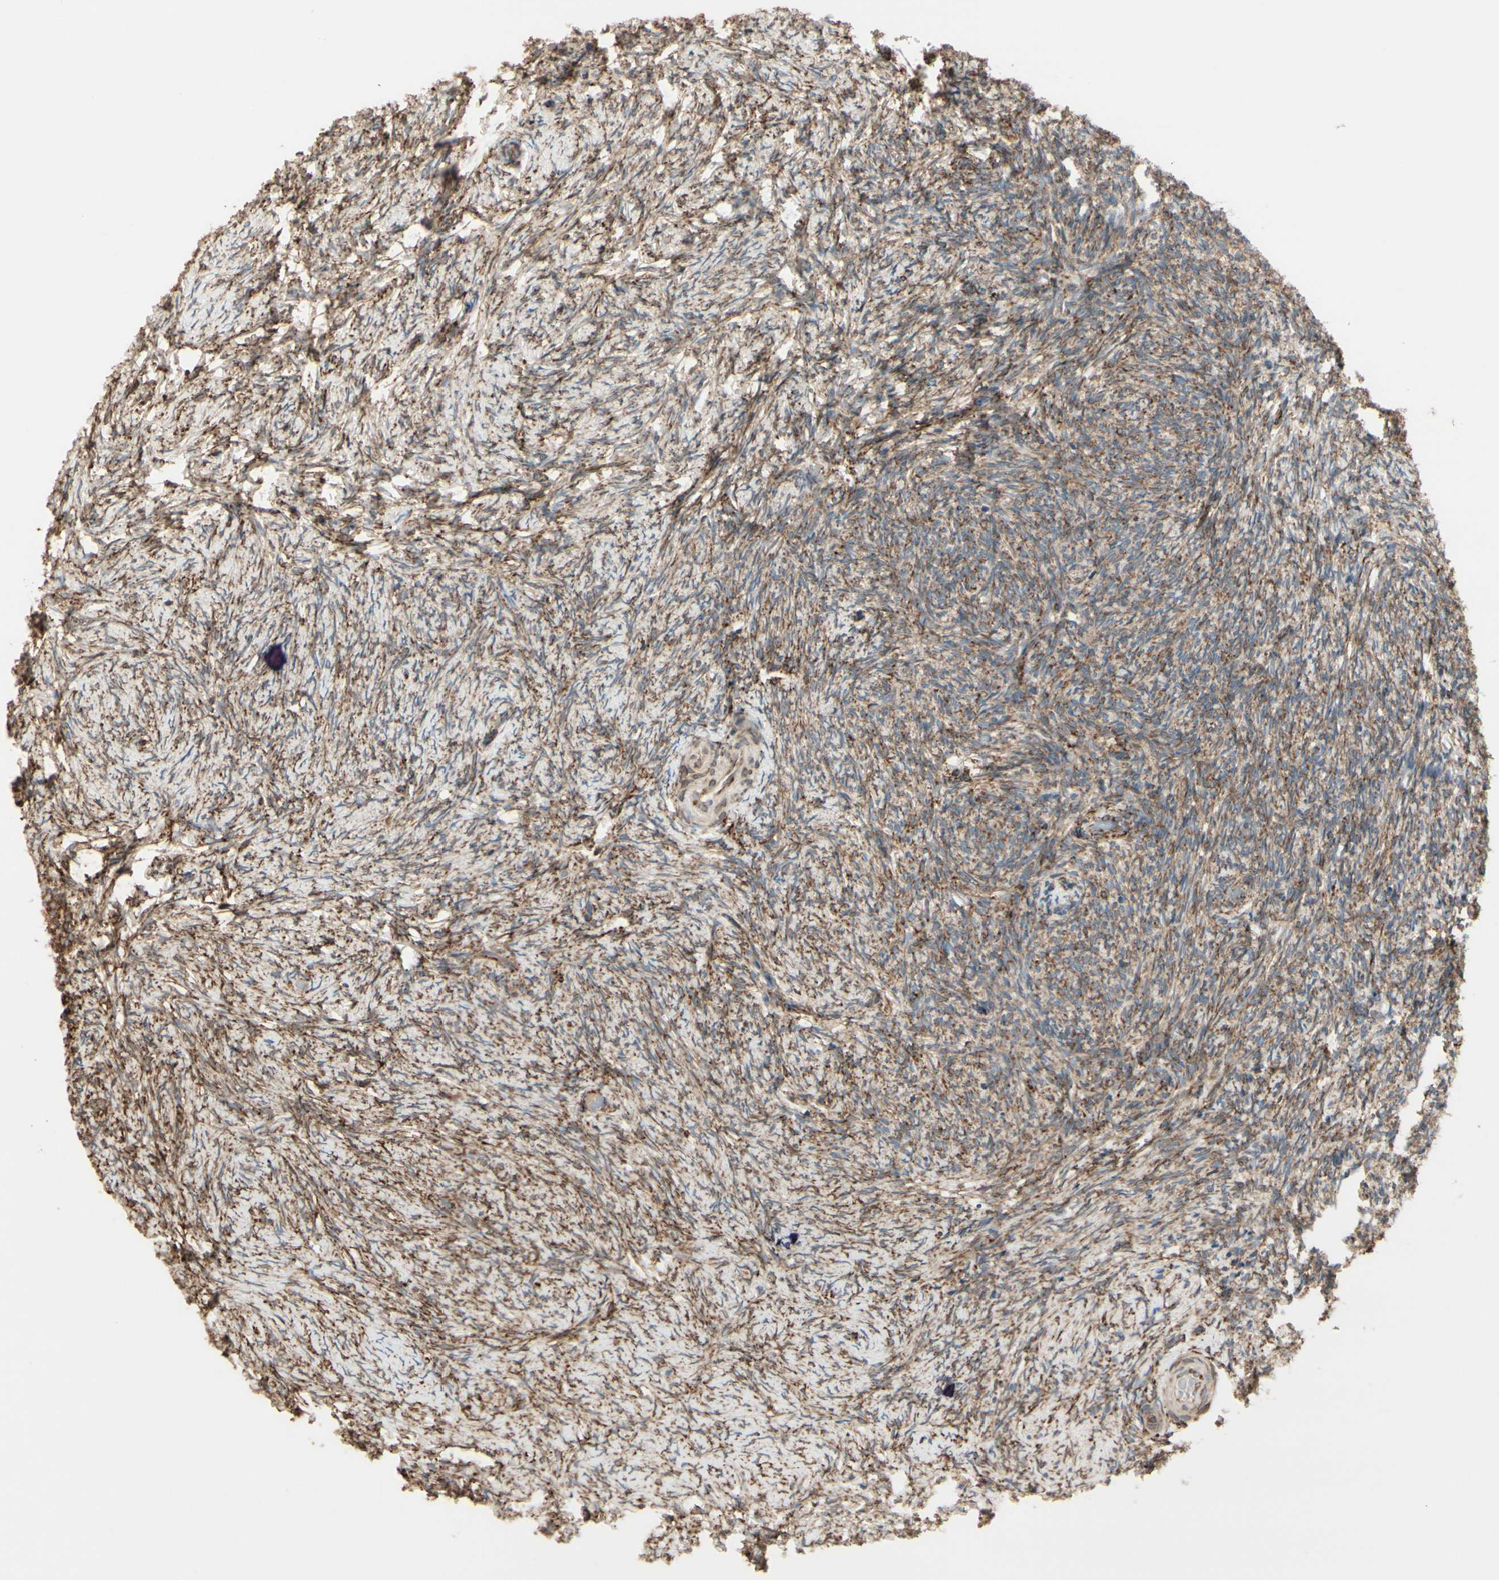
{"staining": {"intensity": "moderate", "quantity": ">75%", "location": "cytoplasmic/membranous"}, "tissue": "ovary", "cell_type": "Ovarian stroma cells", "image_type": "normal", "snomed": [{"axis": "morphology", "description": "Normal tissue, NOS"}, {"axis": "topography", "description": "Ovary"}], "caption": "Ovarian stroma cells exhibit moderate cytoplasmic/membranous expression in about >75% of cells in benign ovary. The staining was performed using DAB (3,3'-diaminobenzidine), with brown indicating positive protein expression. Nuclei are stained blue with hematoxylin.", "gene": "RRBP1", "patient": {"sex": "female", "age": 60}}